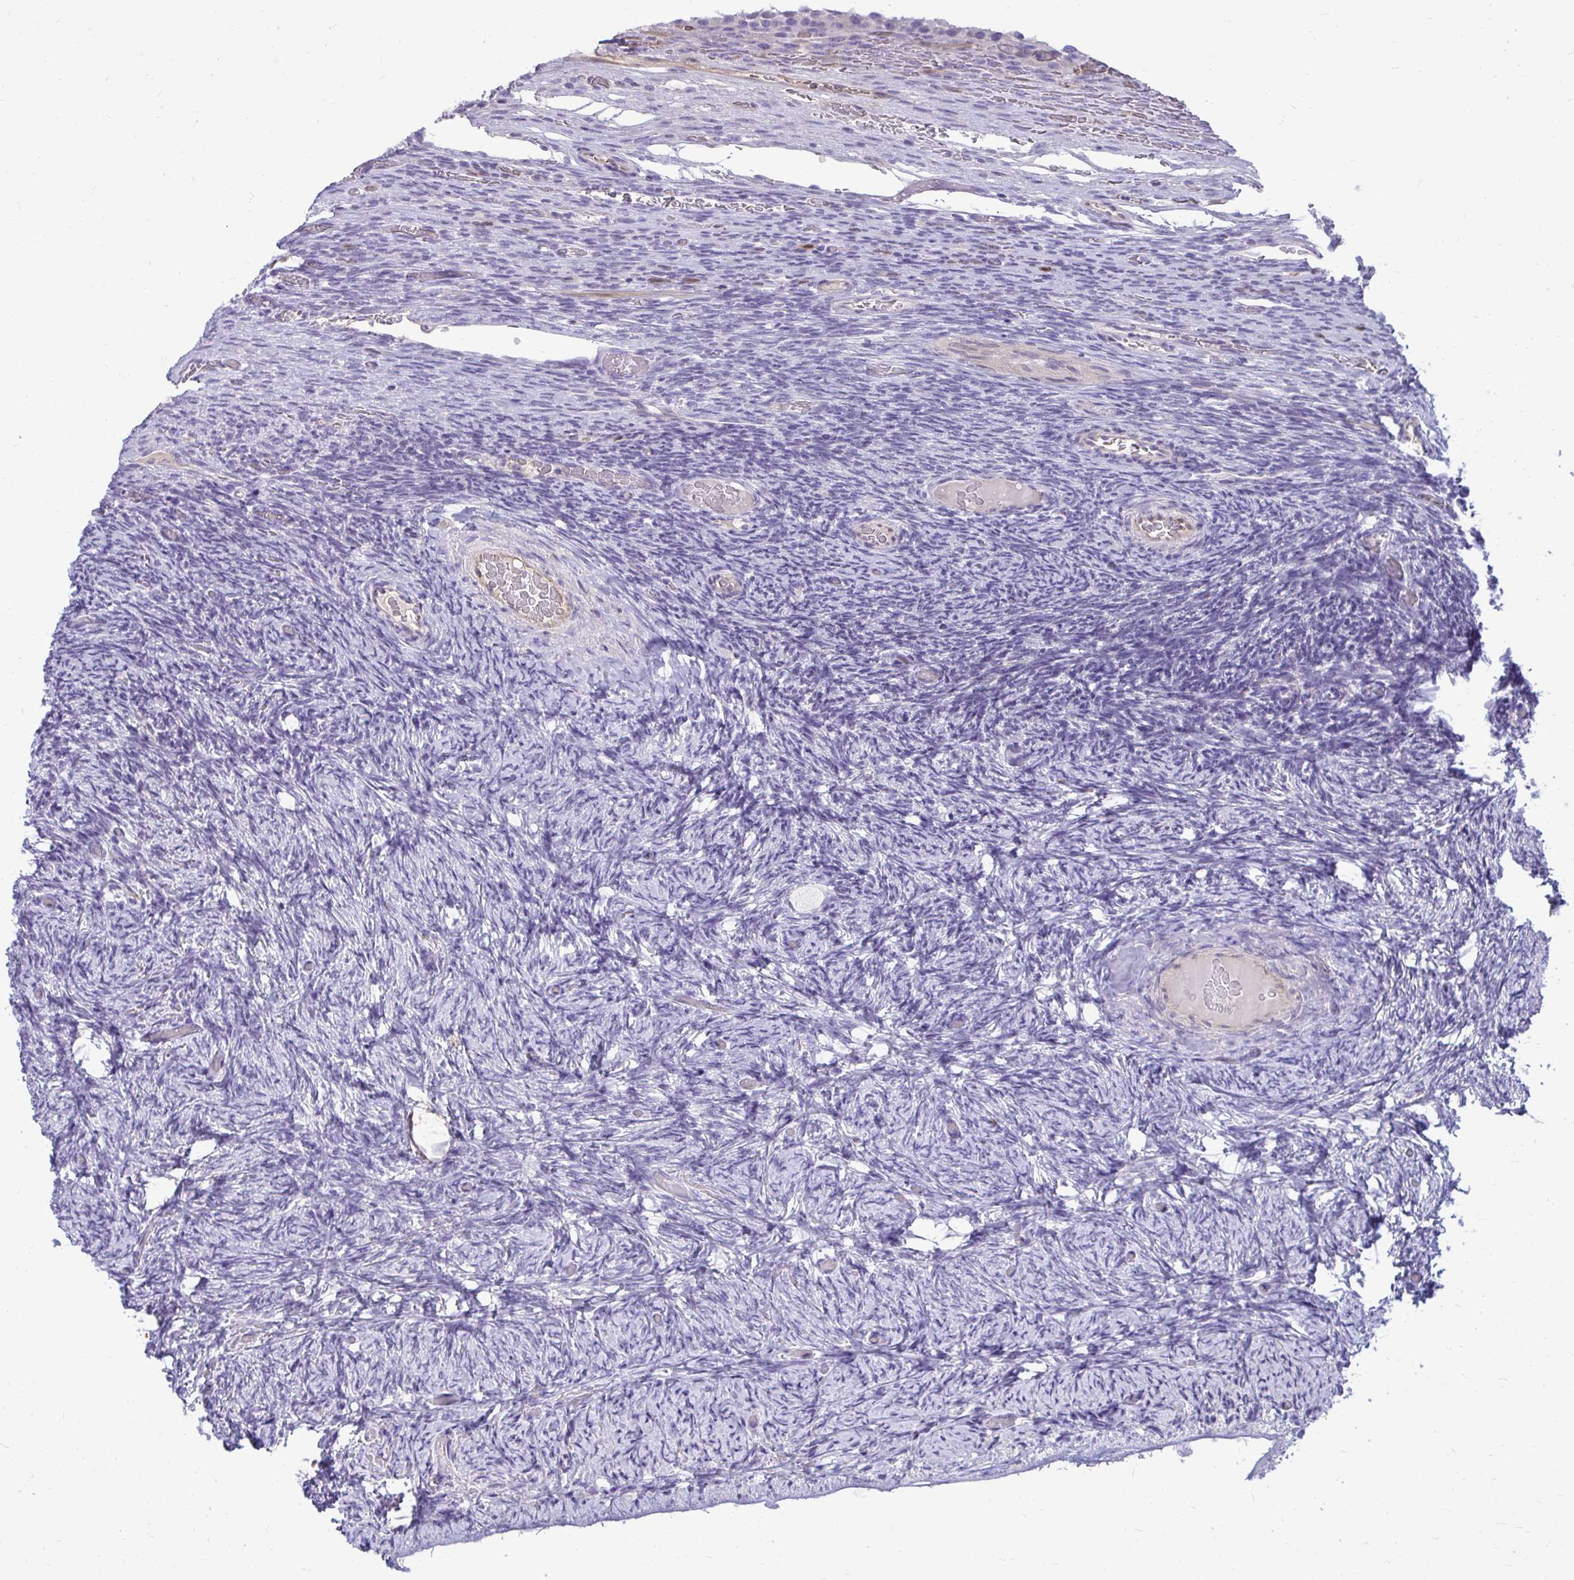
{"staining": {"intensity": "negative", "quantity": "none", "location": "none"}, "tissue": "ovary", "cell_type": "Follicle cells", "image_type": "normal", "snomed": [{"axis": "morphology", "description": "Normal tissue, NOS"}, {"axis": "topography", "description": "Ovary"}], "caption": "IHC histopathology image of benign ovary: ovary stained with DAB (3,3'-diaminobenzidine) exhibits no significant protein staining in follicle cells.", "gene": "FABP3", "patient": {"sex": "female", "age": 34}}